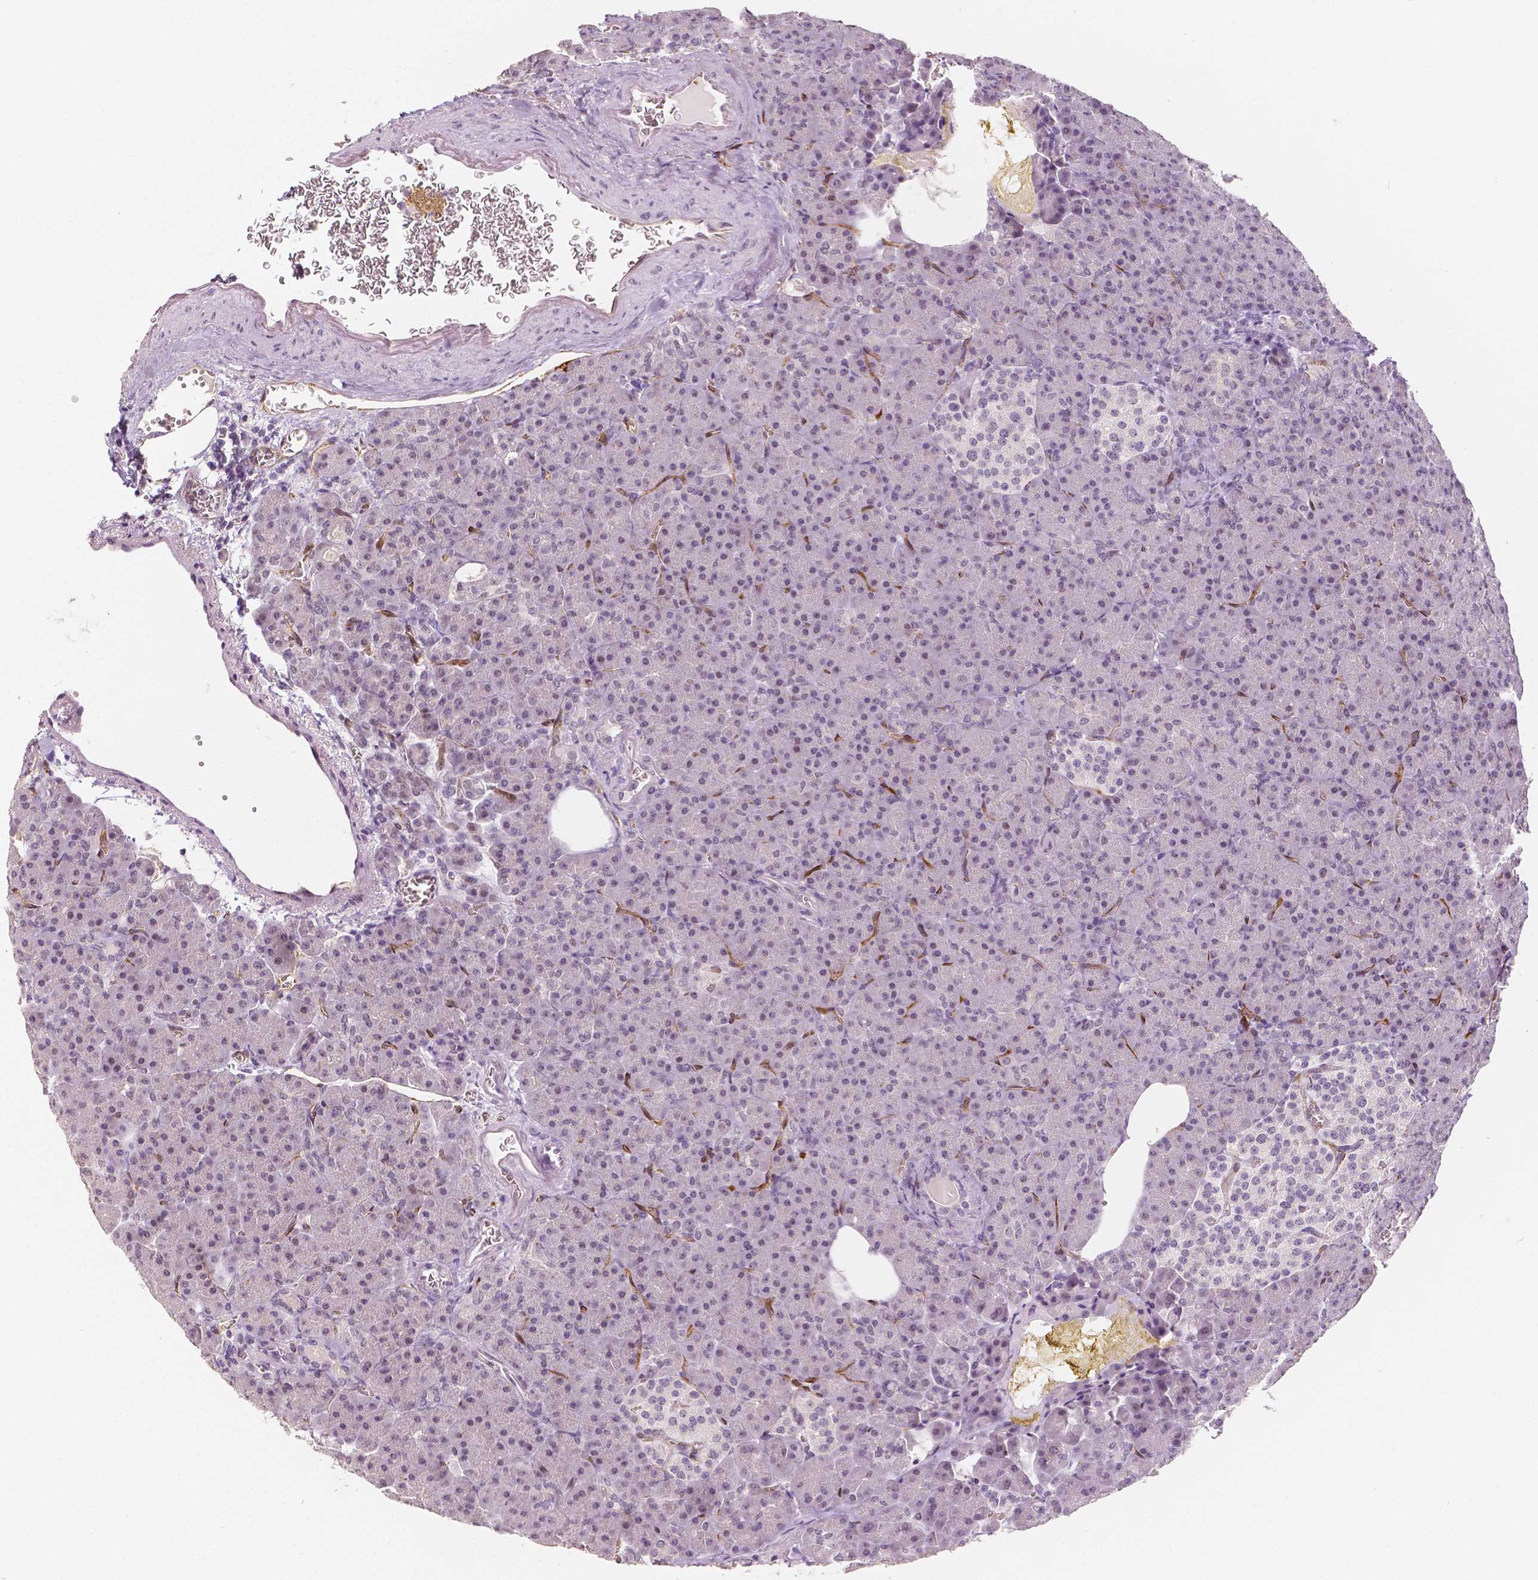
{"staining": {"intensity": "weak", "quantity": "25%-75%", "location": "nuclear"}, "tissue": "pancreas", "cell_type": "Exocrine glandular cells", "image_type": "normal", "snomed": [{"axis": "morphology", "description": "Normal tissue, NOS"}, {"axis": "topography", "description": "Pancreas"}], "caption": "A low amount of weak nuclear staining is seen in about 25%-75% of exocrine glandular cells in normal pancreas.", "gene": "KDM5B", "patient": {"sex": "female", "age": 74}}